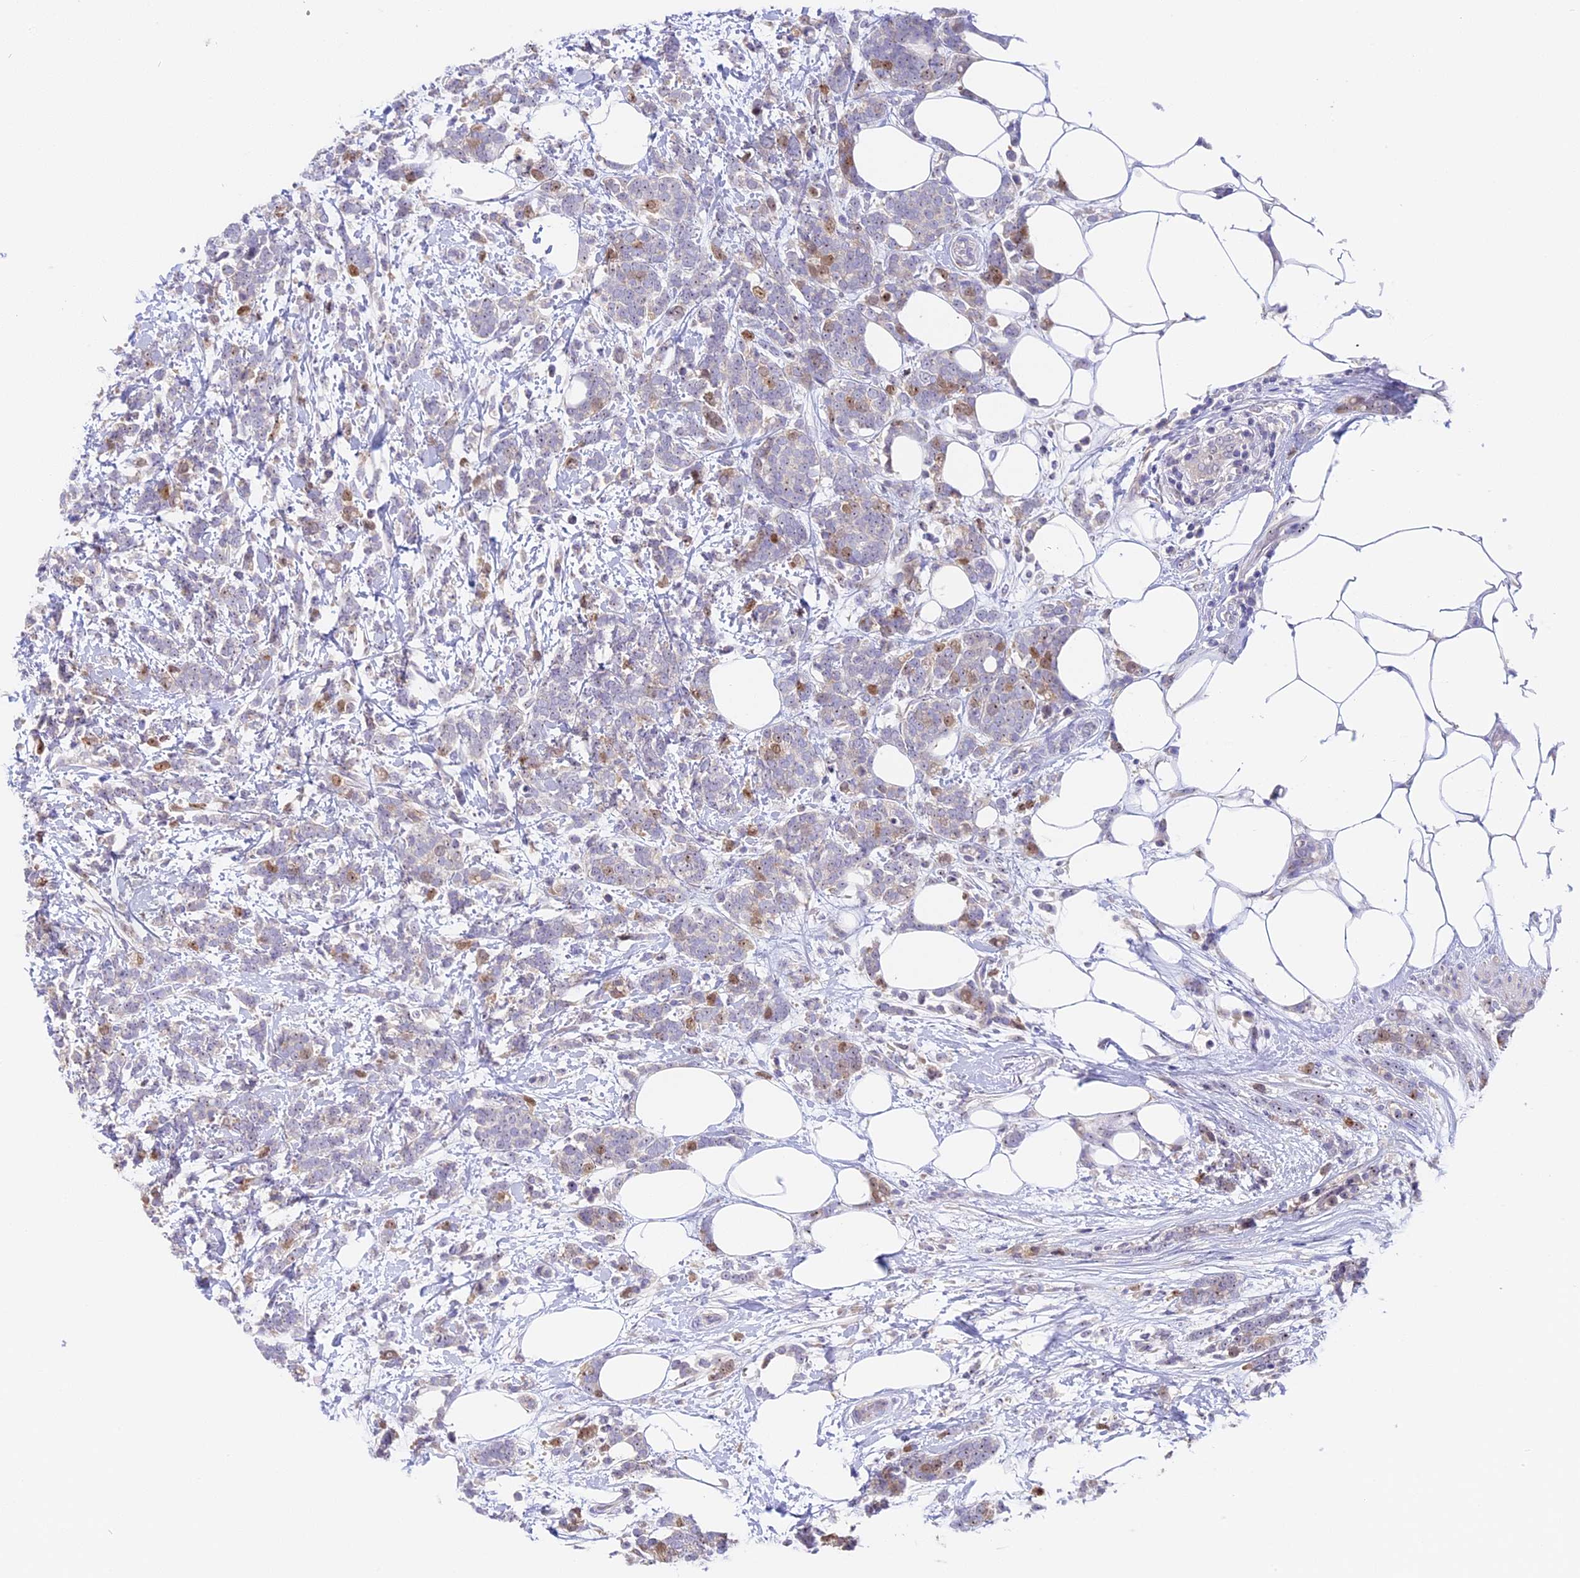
{"staining": {"intensity": "moderate", "quantity": "<25%", "location": "nuclear"}, "tissue": "breast cancer", "cell_type": "Tumor cells", "image_type": "cancer", "snomed": [{"axis": "morphology", "description": "Lobular carcinoma"}, {"axis": "topography", "description": "Breast"}], "caption": "High-power microscopy captured an immunohistochemistry (IHC) micrograph of breast cancer (lobular carcinoma), revealing moderate nuclear expression in about <25% of tumor cells.", "gene": "RAD51", "patient": {"sex": "female", "age": 58}}